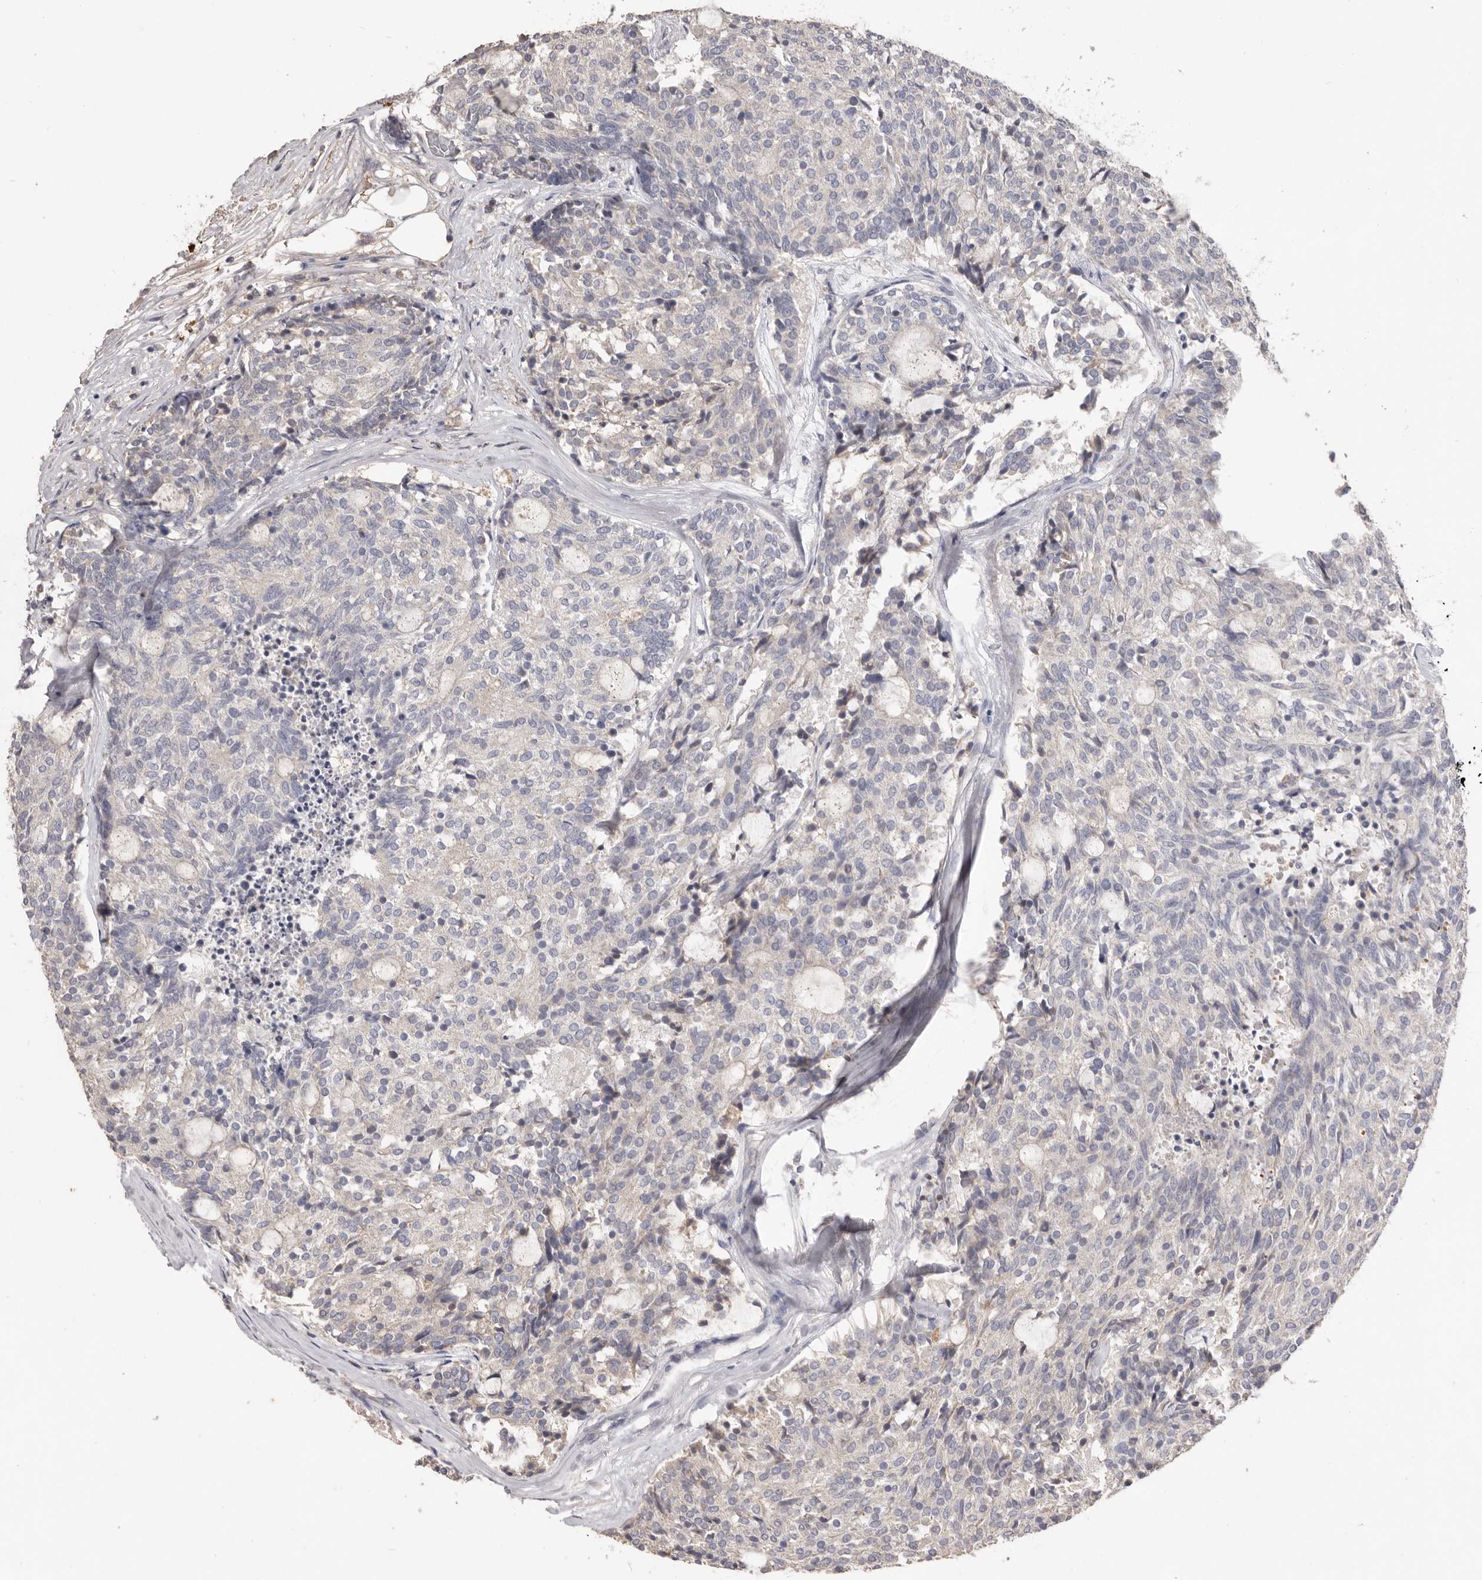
{"staining": {"intensity": "negative", "quantity": "none", "location": "none"}, "tissue": "carcinoid", "cell_type": "Tumor cells", "image_type": "cancer", "snomed": [{"axis": "morphology", "description": "Carcinoid, malignant, NOS"}, {"axis": "topography", "description": "Pancreas"}], "caption": "An image of malignant carcinoid stained for a protein exhibits no brown staining in tumor cells.", "gene": "HCAR2", "patient": {"sex": "female", "age": 54}}